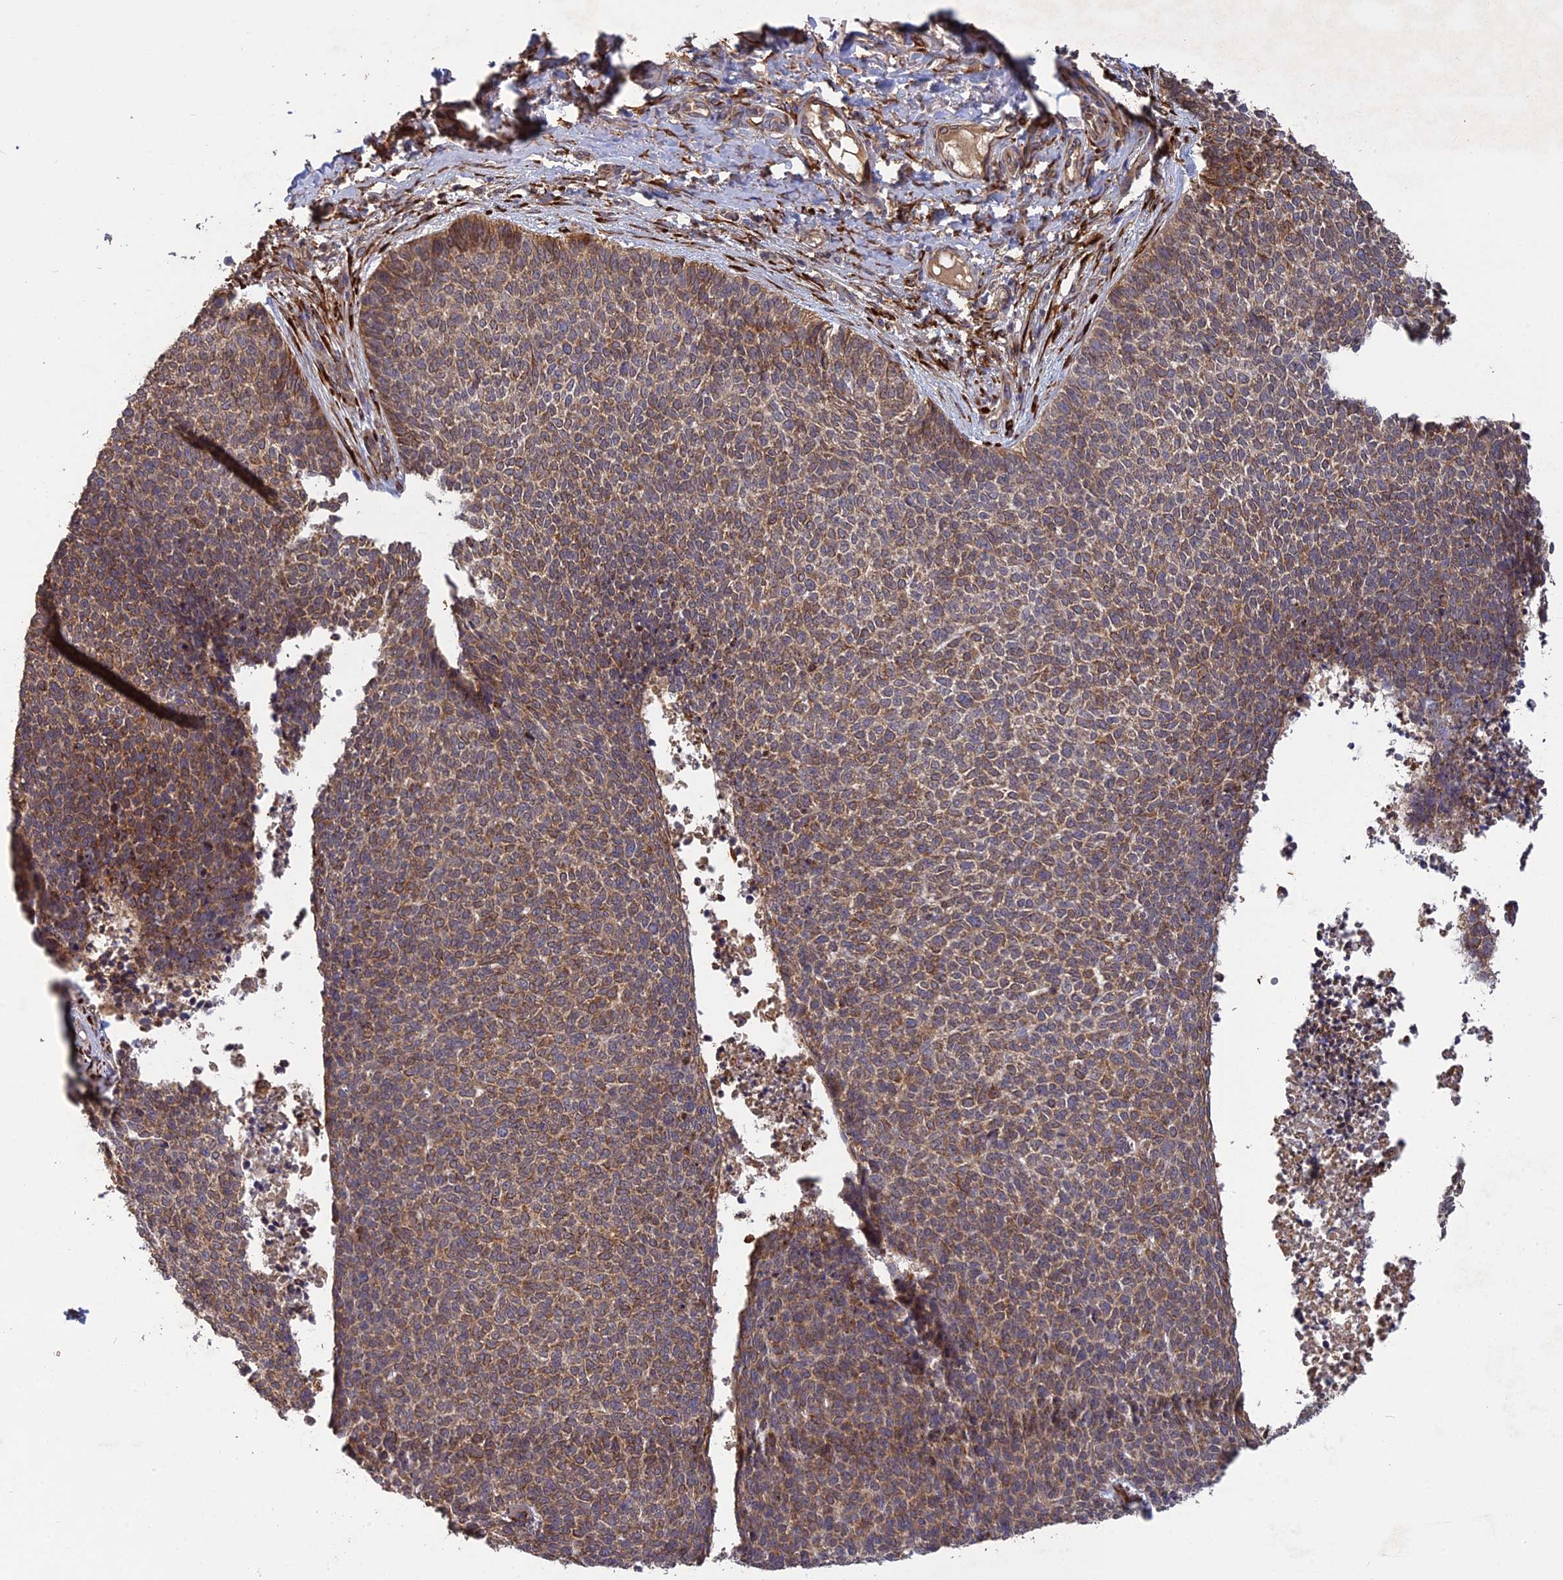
{"staining": {"intensity": "moderate", "quantity": ">75%", "location": "cytoplasmic/membranous"}, "tissue": "skin cancer", "cell_type": "Tumor cells", "image_type": "cancer", "snomed": [{"axis": "morphology", "description": "Basal cell carcinoma"}, {"axis": "topography", "description": "Skin"}], "caption": "A high-resolution image shows immunohistochemistry (IHC) staining of skin cancer, which displays moderate cytoplasmic/membranous positivity in approximately >75% of tumor cells. The staining is performed using DAB brown chromogen to label protein expression. The nuclei are counter-stained blue using hematoxylin.", "gene": "PPIC", "patient": {"sex": "female", "age": 84}}